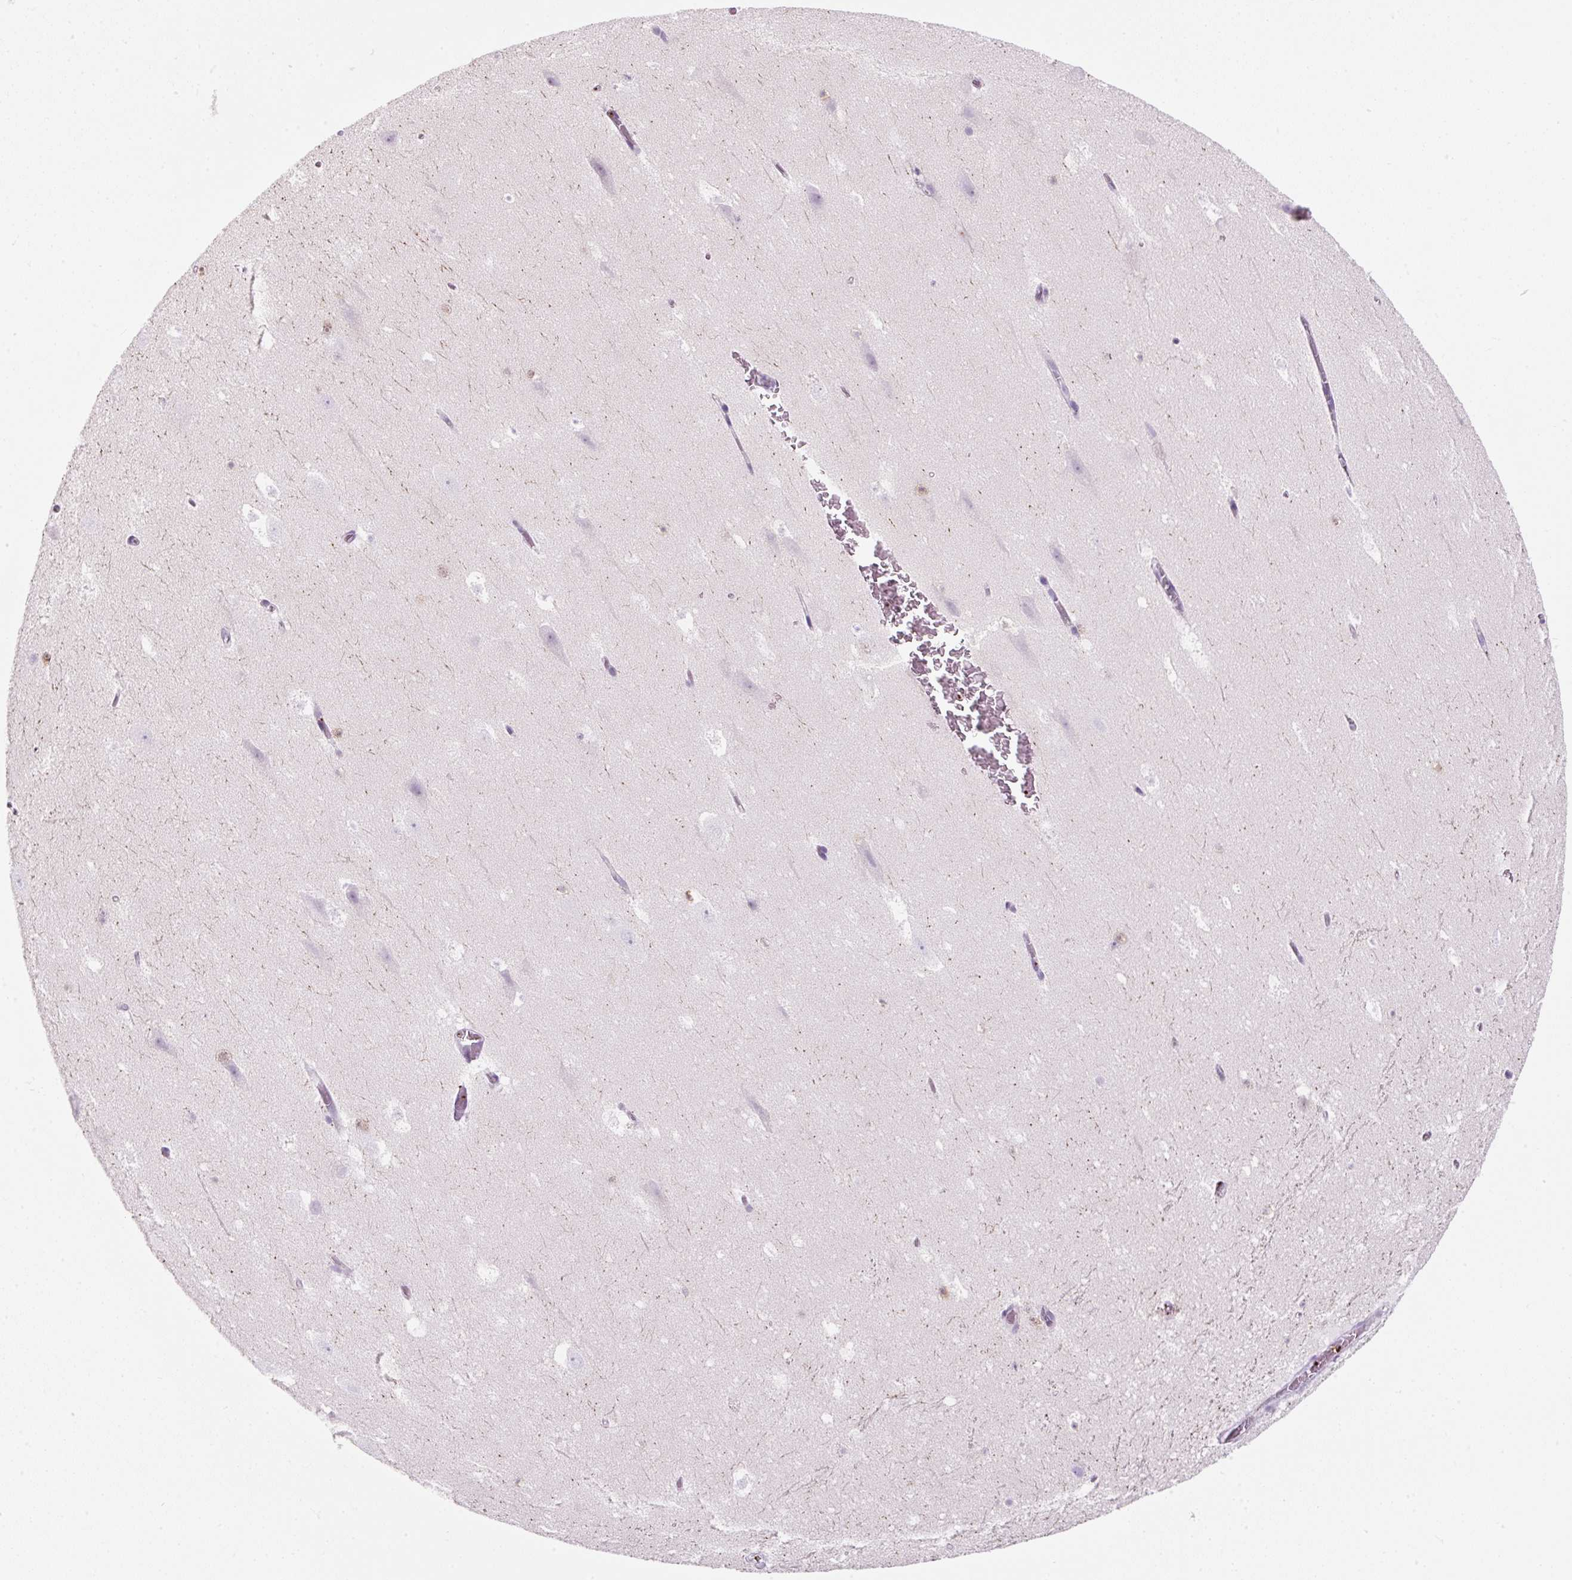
{"staining": {"intensity": "negative", "quantity": "none", "location": "none"}, "tissue": "hippocampus", "cell_type": "Glial cells", "image_type": "normal", "snomed": [{"axis": "morphology", "description": "Normal tissue, NOS"}, {"axis": "topography", "description": "Hippocampus"}], "caption": "DAB (3,3'-diaminobenzidine) immunohistochemical staining of benign human hippocampus shows no significant positivity in glial cells.", "gene": "ENSG00000288796", "patient": {"sex": "female", "age": 42}}